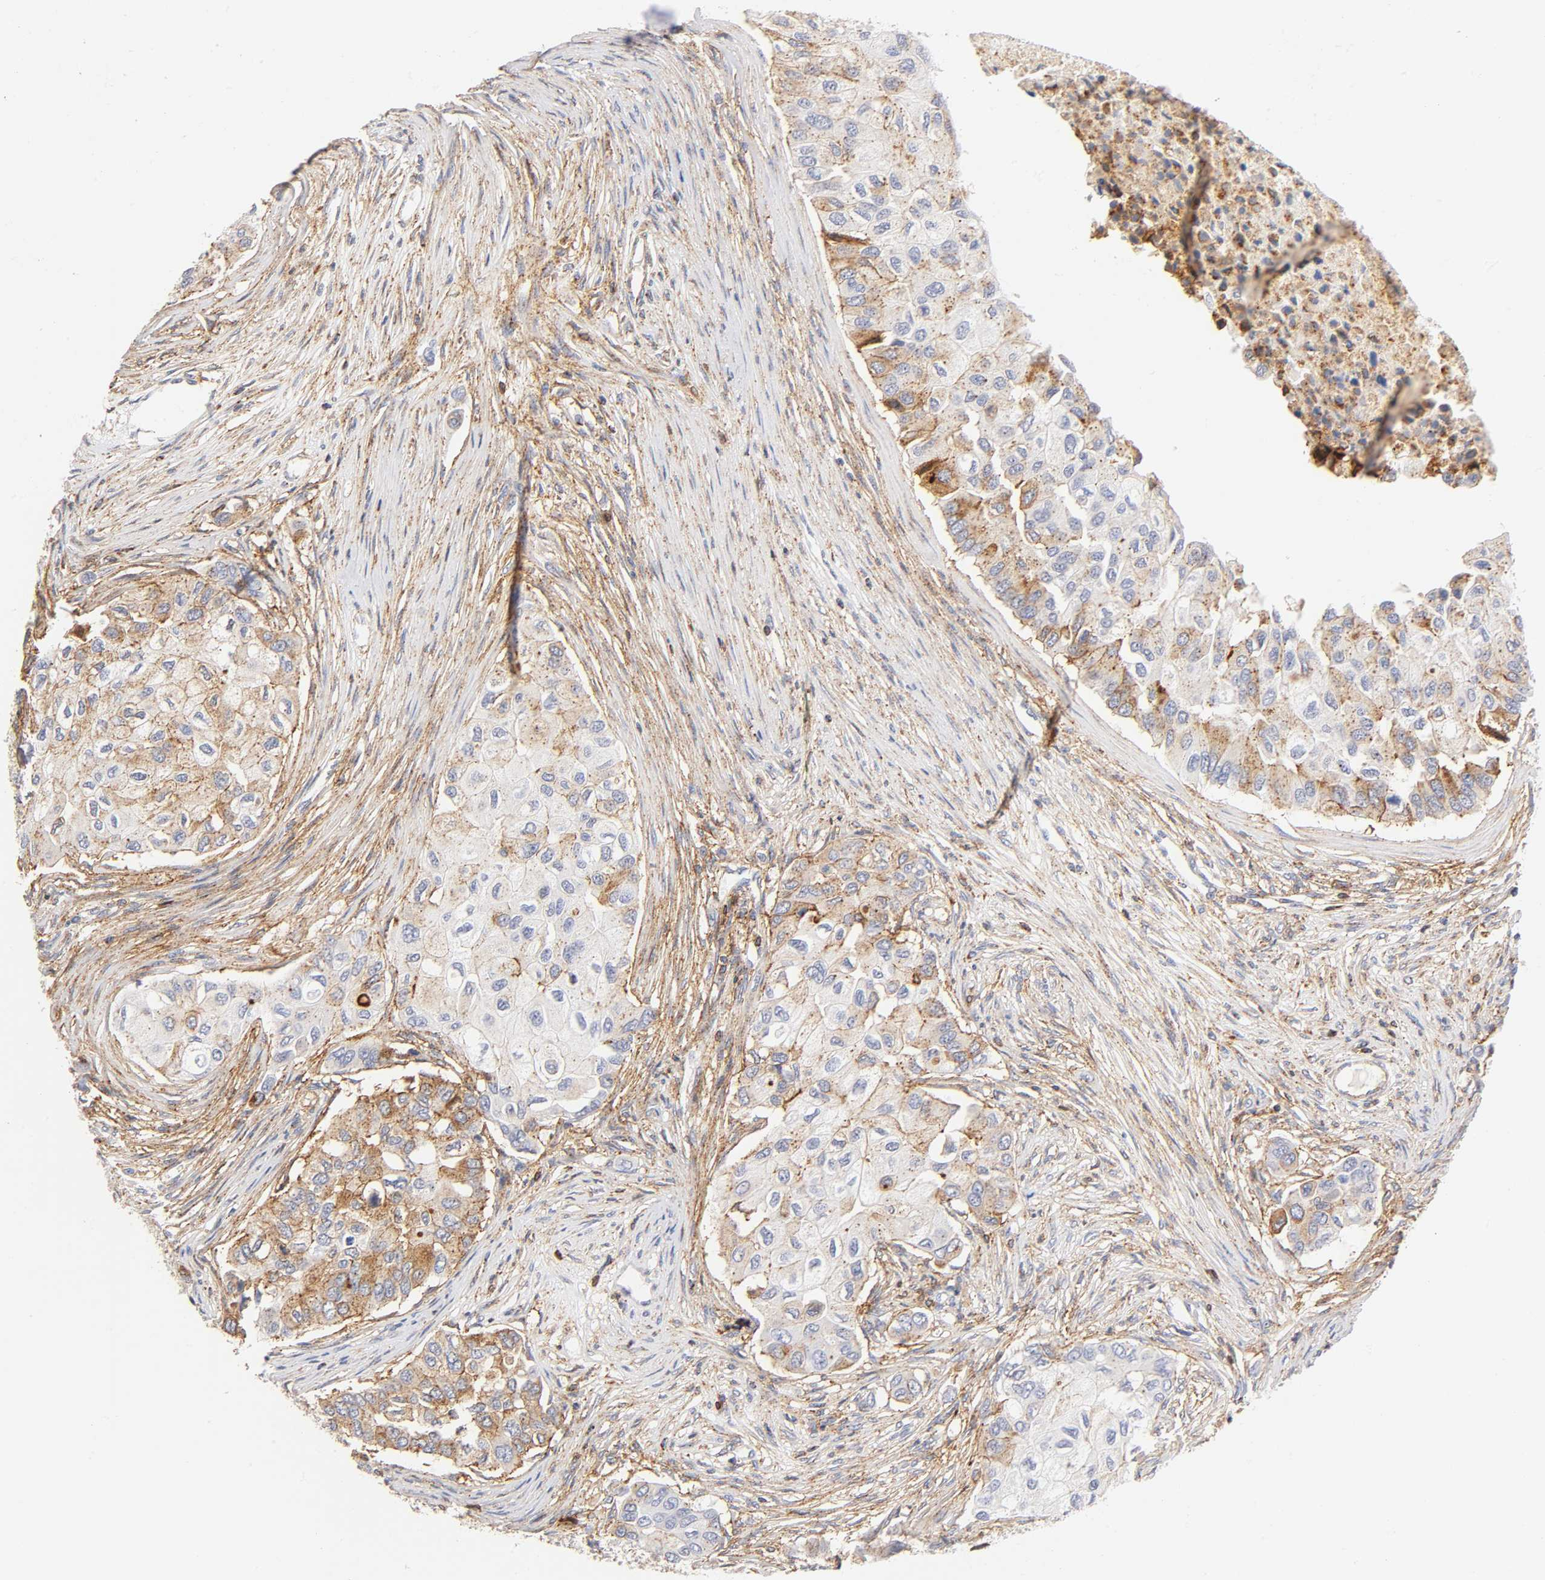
{"staining": {"intensity": "weak", "quantity": ">75%", "location": "cytoplasmic/membranous"}, "tissue": "breast cancer", "cell_type": "Tumor cells", "image_type": "cancer", "snomed": [{"axis": "morphology", "description": "Normal tissue, NOS"}, {"axis": "morphology", "description": "Duct carcinoma"}, {"axis": "topography", "description": "Breast"}], "caption": "Breast invasive ductal carcinoma stained with a brown dye displays weak cytoplasmic/membranous positive positivity in approximately >75% of tumor cells.", "gene": "ANXA7", "patient": {"sex": "female", "age": 49}}